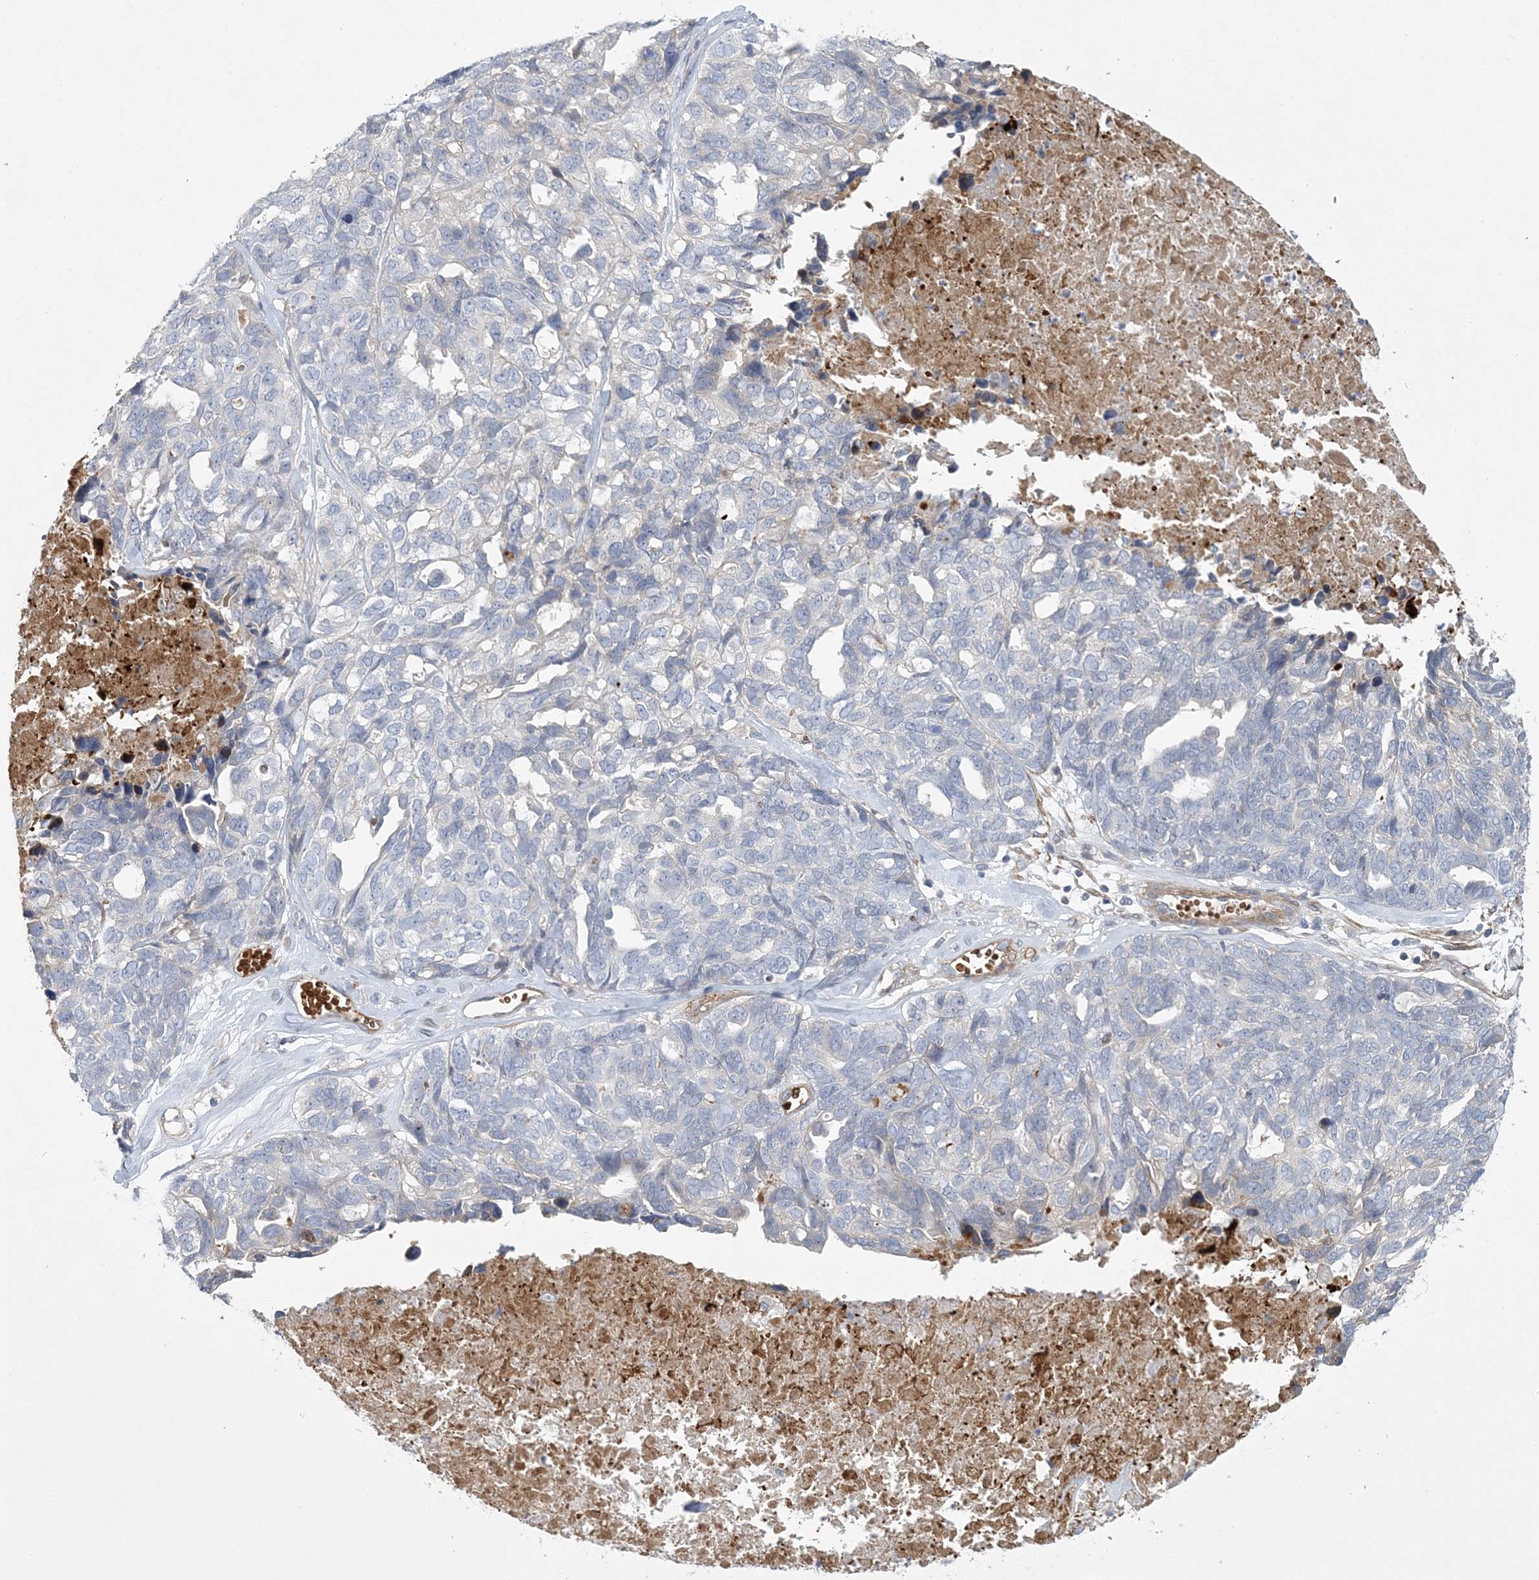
{"staining": {"intensity": "negative", "quantity": "none", "location": "none"}, "tissue": "ovarian cancer", "cell_type": "Tumor cells", "image_type": "cancer", "snomed": [{"axis": "morphology", "description": "Cystadenocarcinoma, serous, NOS"}, {"axis": "topography", "description": "Ovary"}], "caption": "Serous cystadenocarcinoma (ovarian) was stained to show a protein in brown. There is no significant expression in tumor cells. (Brightfield microscopy of DAB IHC at high magnification).", "gene": "CALN1", "patient": {"sex": "female", "age": 79}}